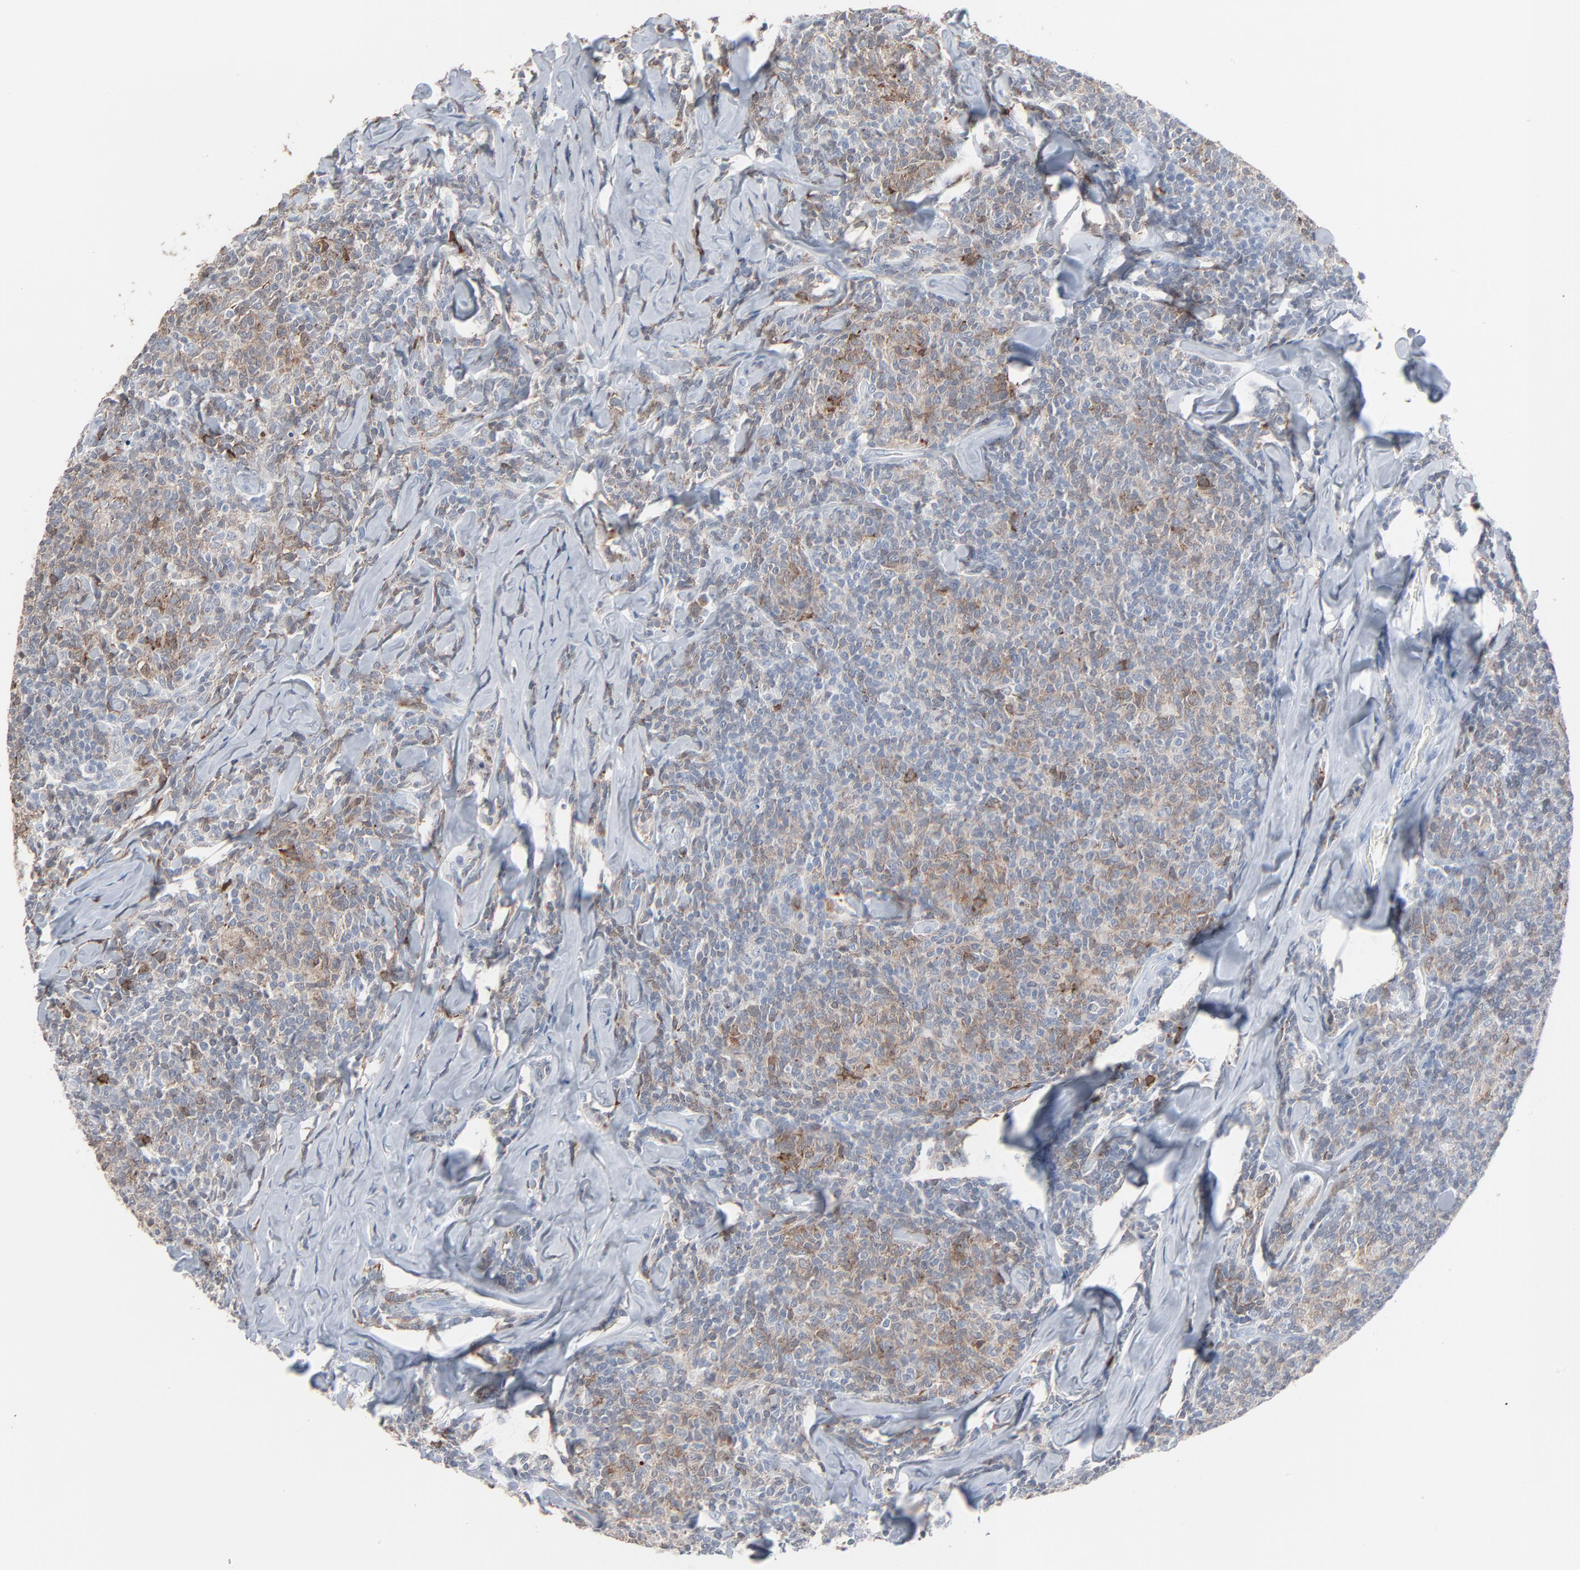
{"staining": {"intensity": "weak", "quantity": "<25%", "location": "cytoplasmic/membranous"}, "tissue": "lymphoma", "cell_type": "Tumor cells", "image_type": "cancer", "snomed": [{"axis": "morphology", "description": "Malignant lymphoma, non-Hodgkin's type, Low grade"}, {"axis": "topography", "description": "Lymph node"}], "caption": "This is an immunohistochemistry image of lymphoma. There is no expression in tumor cells.", "gene": "PHGDH", "patient": {"sex": "female", "age": 56}}